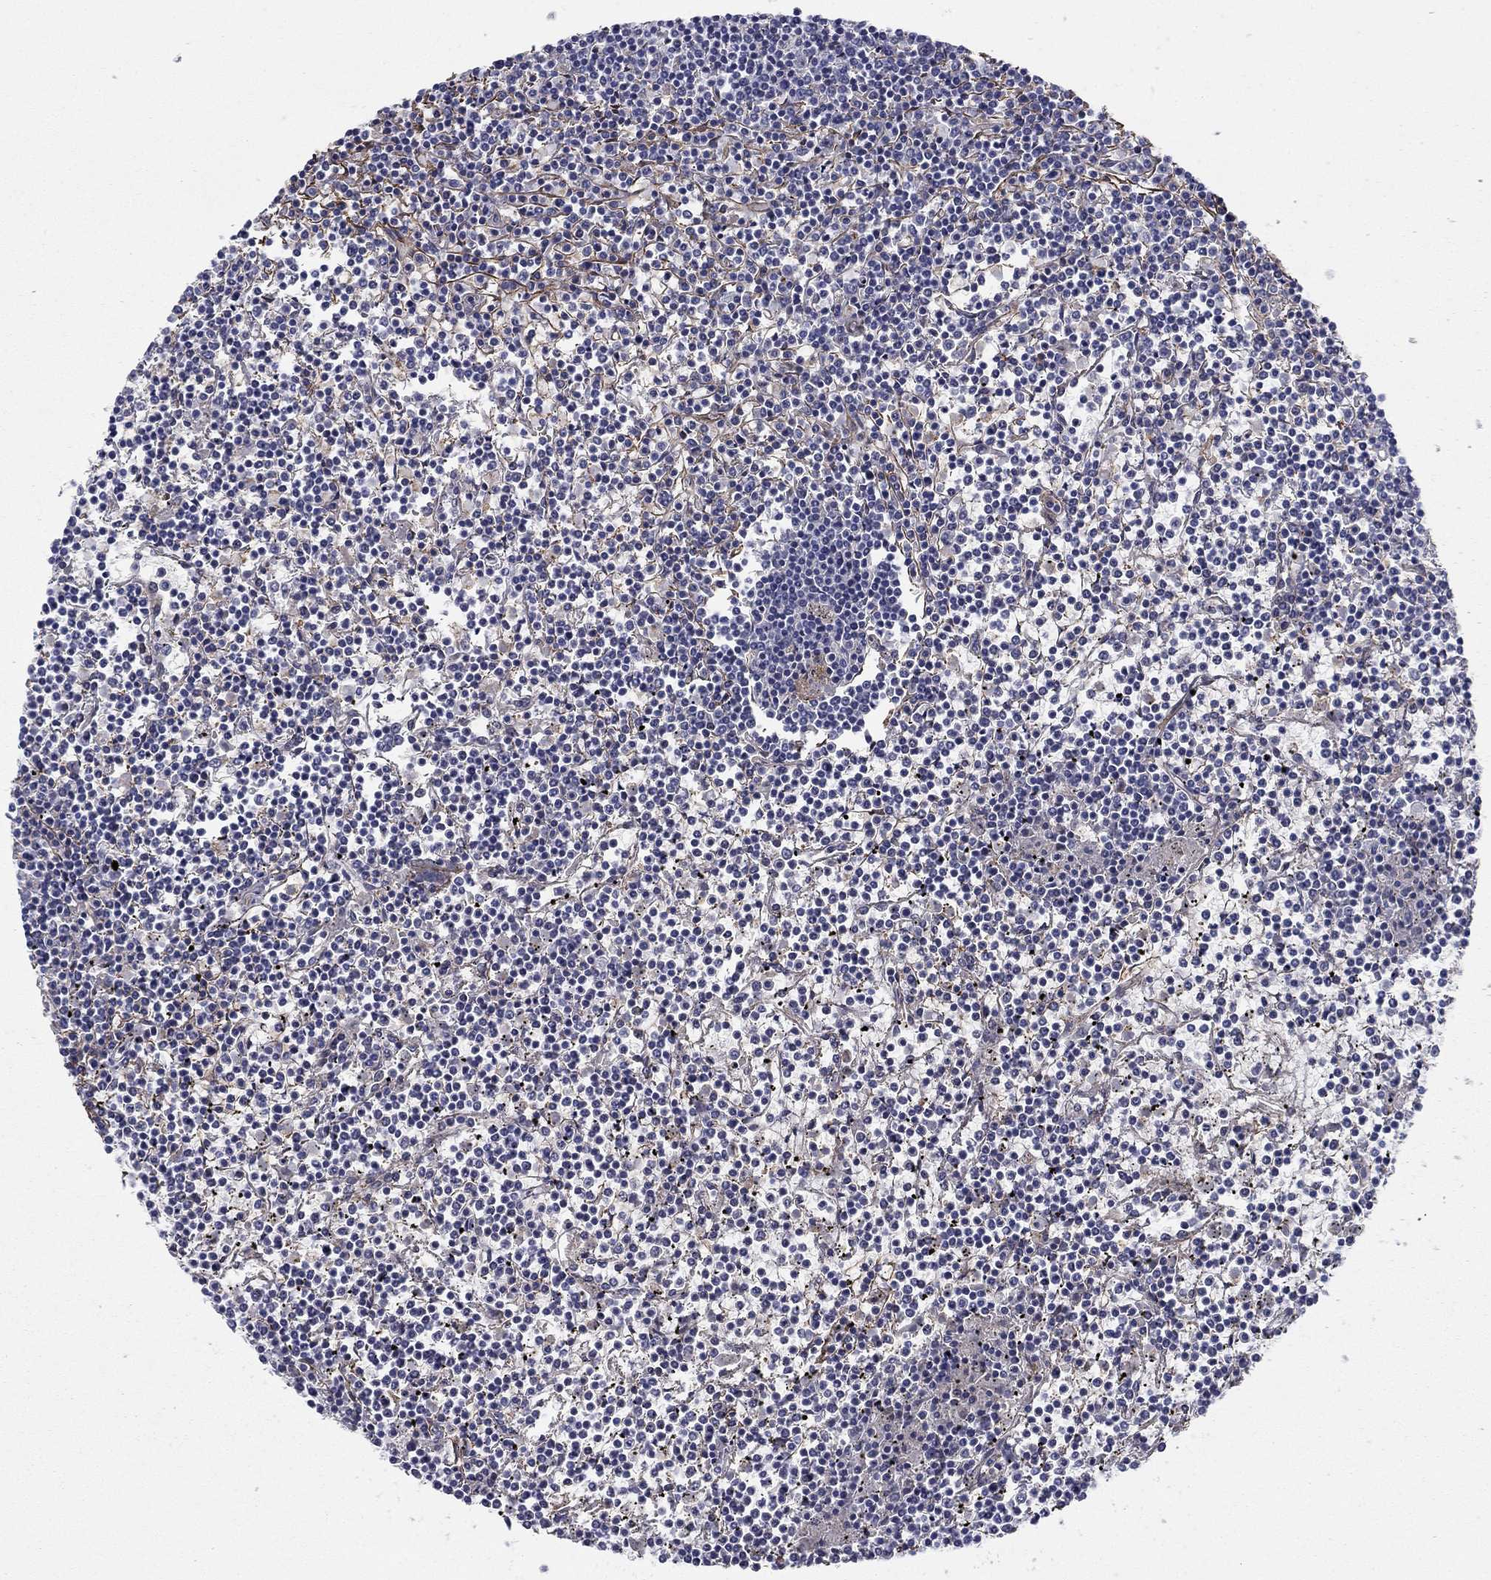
{"staining": {"intensity": "negative", "quantity": "none", "location": "none"}, "tissue": "lymphoma", "cell_type": "Tumor cells", "image_type": "cancer", "snomed": [{"axis": "morphology", "description": "Malignant lymphoma, non-Hodgkin's type, Low grade"}, {"axis": "topography", "description": "Spleen"}], "caption": "Tumor cells show no significant protein positivity in low-grade malignant lymphoma, non-Hodgkin's type. The staining was performed using DAB to visualize the protein expression in brown, while the nuclei were stained in blue with hematoxylin (Magnification: 20x).", "gene": "KRBA1", "patient": {"sex": "female", "age": 19}}